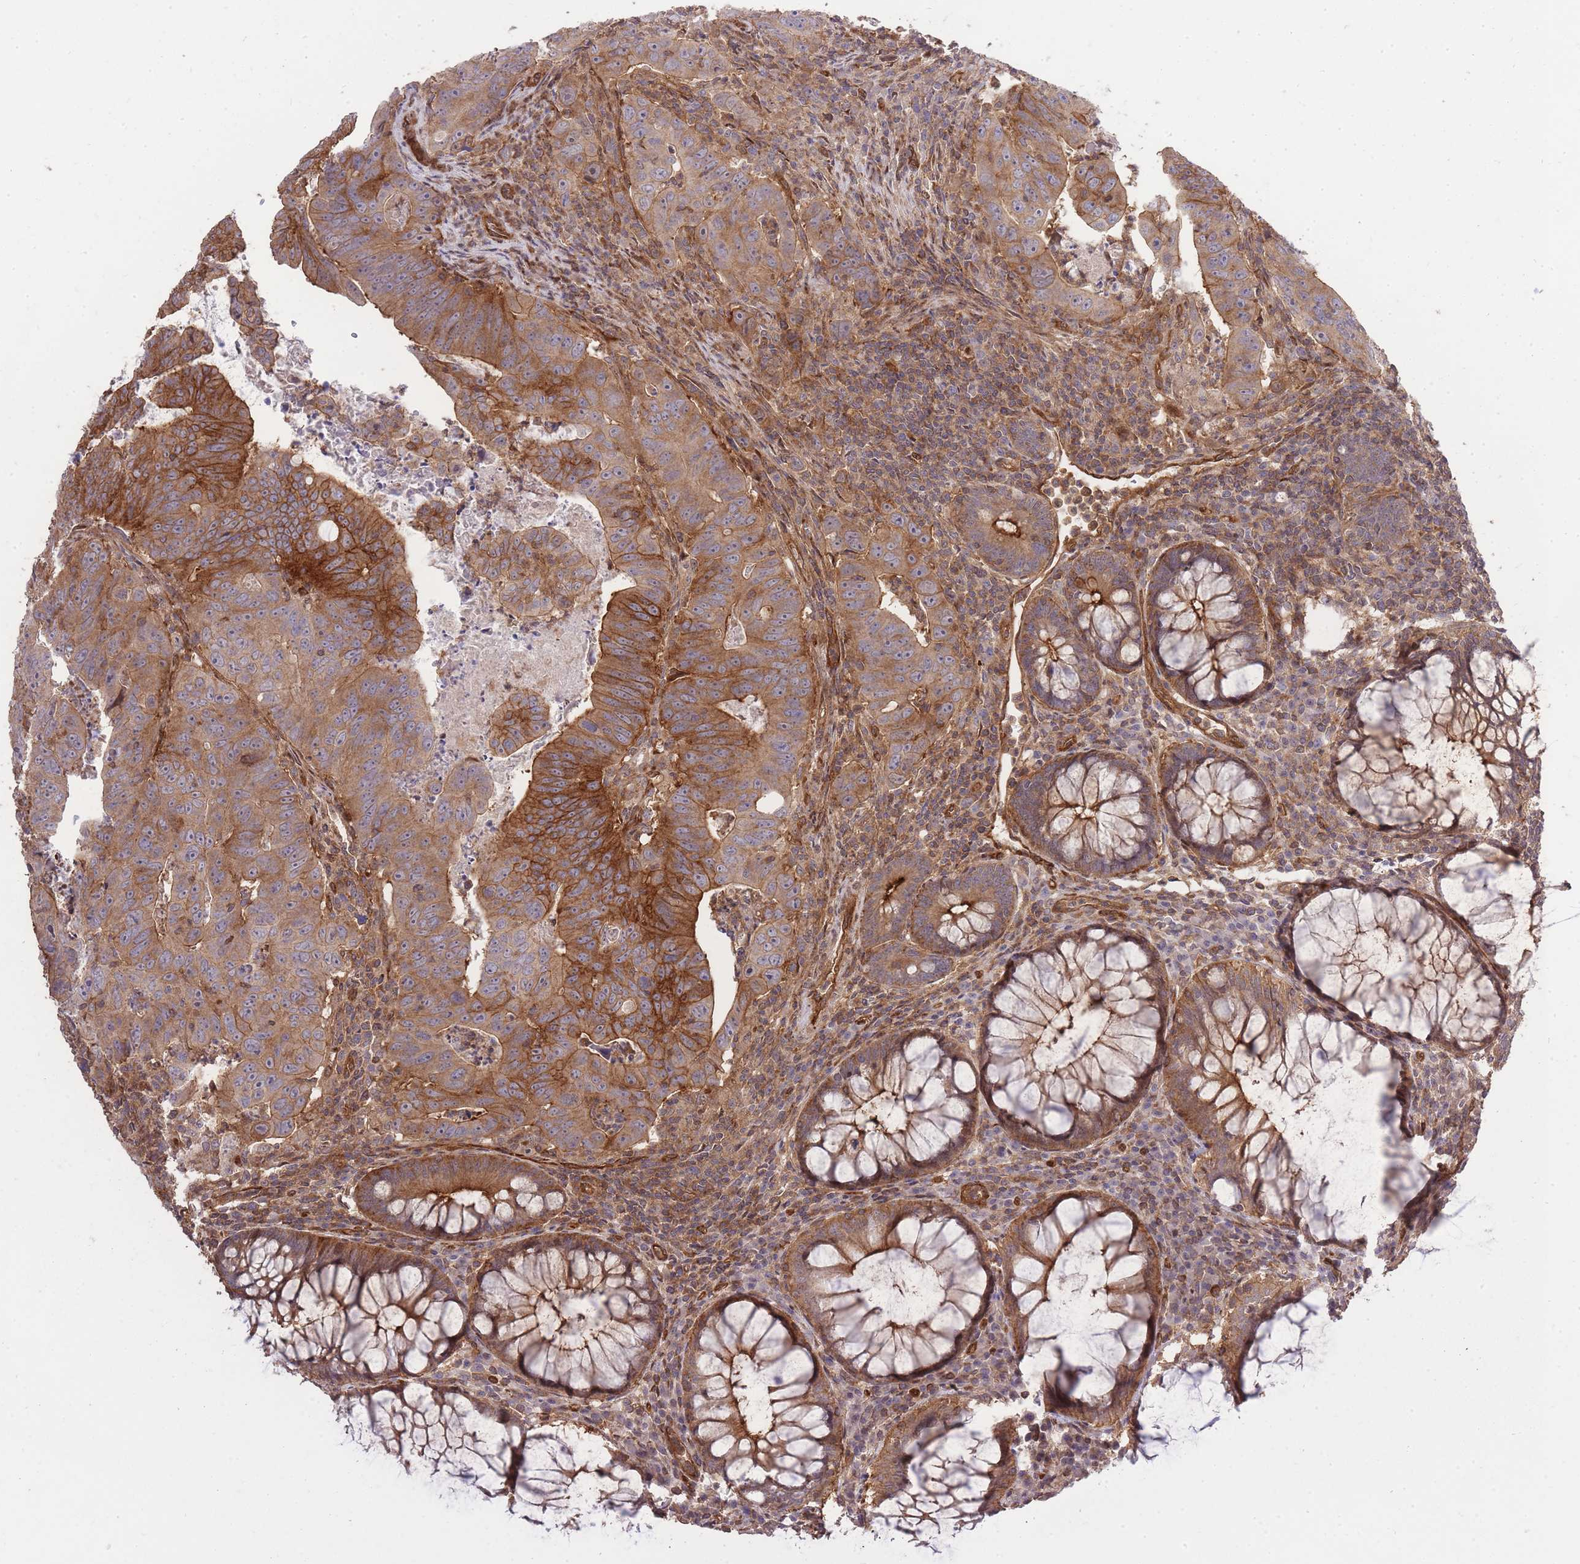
{"staining": {"intensity": "strong", "quantity": ">75%", "location": "cytoplasmic/membranous"}, "tissue": "colorectal cancer", "cell_type": "Tumor cells", "image_type": "cancer", "snomed": [{"axis": "morphology", "description": "Adenocarcinoma, NOS"}, {"axis": "topography", "description": "Rectum"}], "caption": "Protein expression analysis of adenocarcinoma (colorectal) shows strong cytoplasmic/membranous expression in approximately >75% of tumor cells.", "gene": "PLD1", "patient": {"sex": "male", "age": 69}}